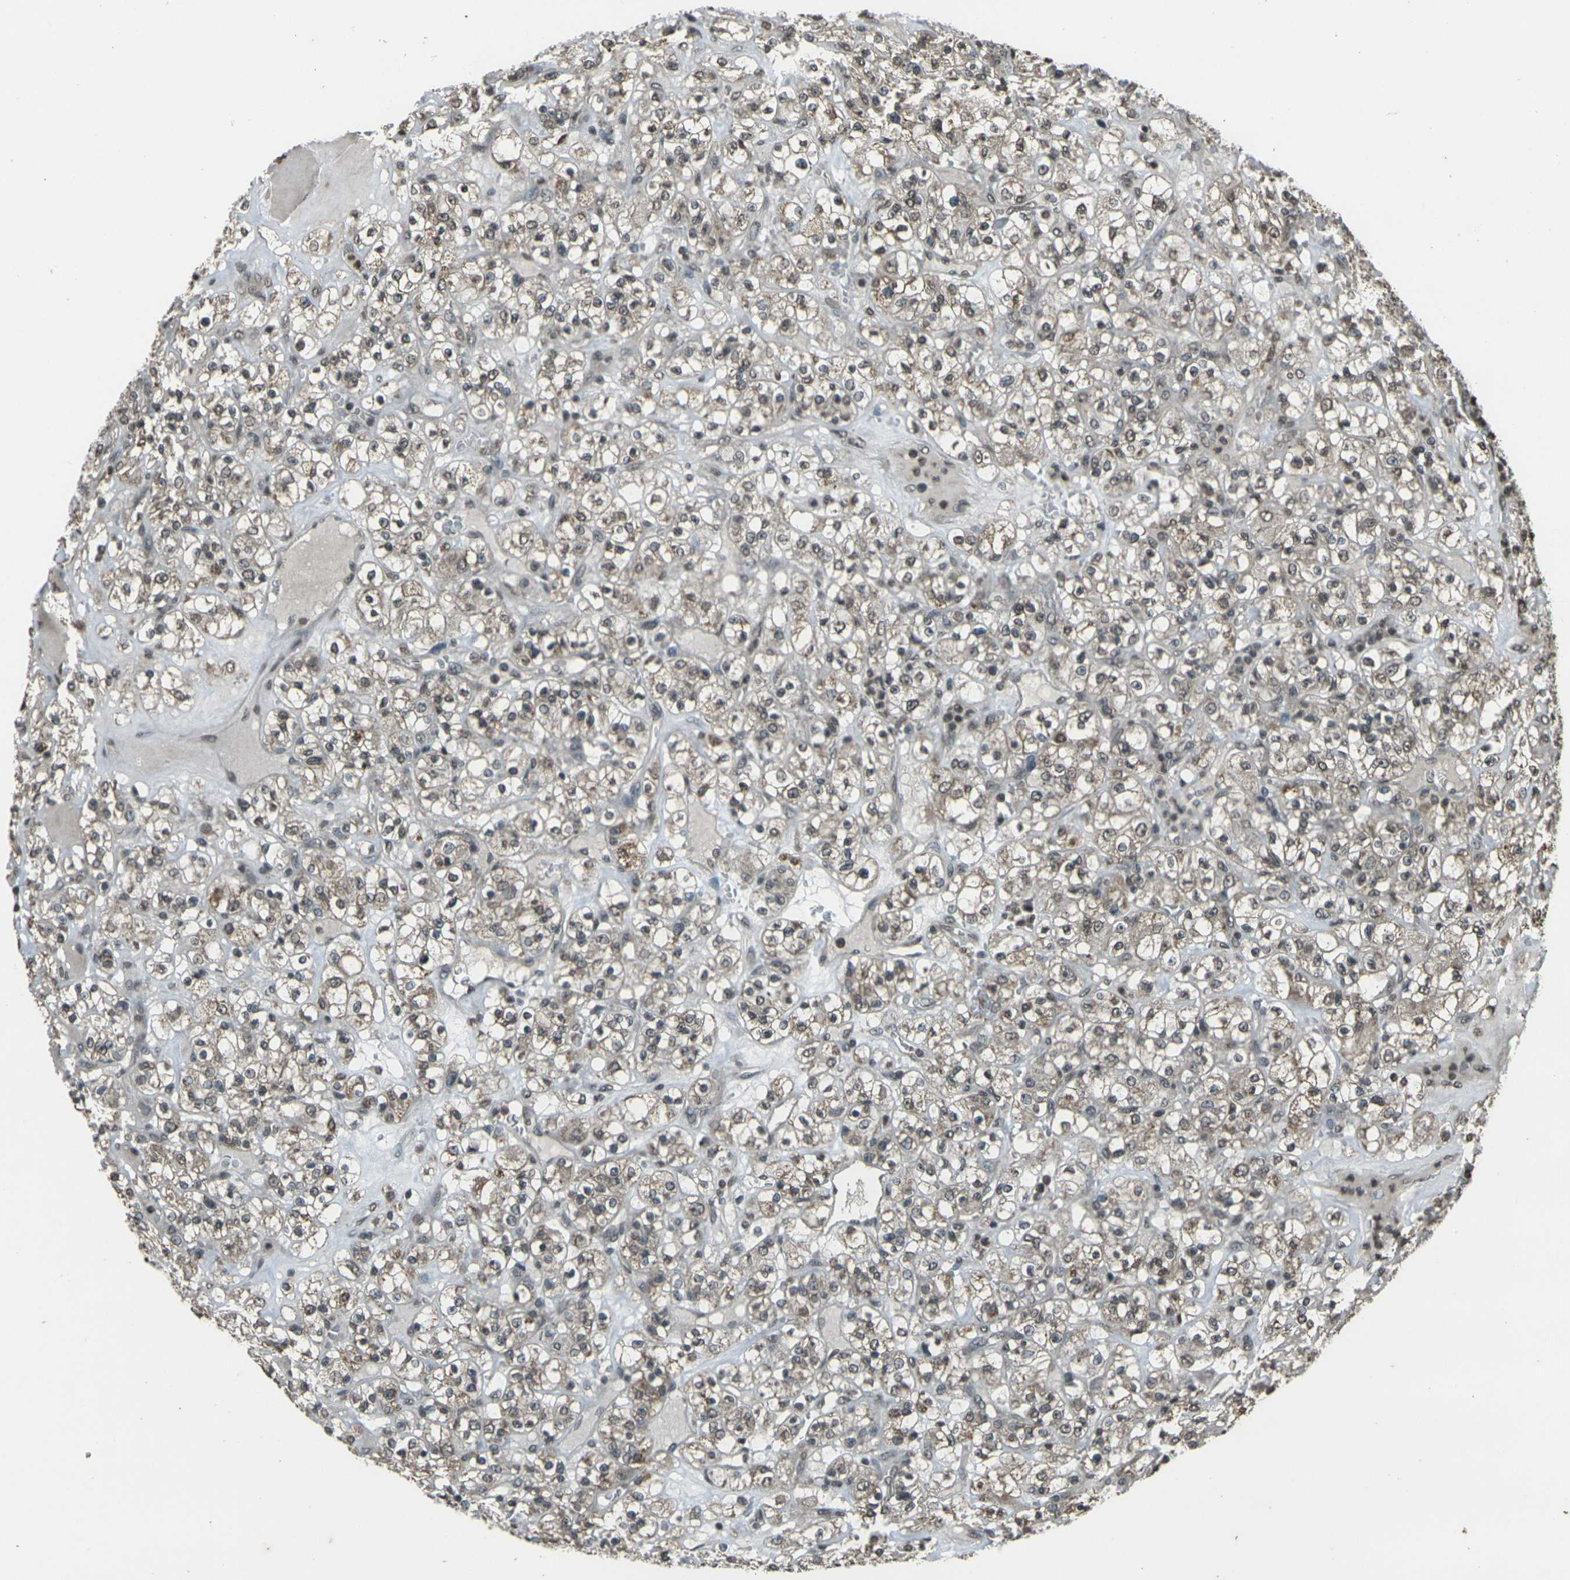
{"staining": {"intensity": "weak", "quantity": ">75%", "location": "cytoplasmic/membranous,nuclear"}, "tissue": "renal cancer", "cell_type": "Tumor cells", "image_type": "cancer", "snomed": [{"axis": "morphology", "description": "Normal tissue, NOS"}, {"axis": "morphology", "description": "Adenocarcinoma, NOS"}, {"axis": "topography", "description": "Kidney"}], "caption": "Weak cytoplasmic/membranous and nuclear protein expression is identified in approximately >75% of tumor cells in renal cancer. The staining was performed using DAB (3,3'-diaminobenzidine), with brown indicating positive protein expression. Nuclei are stained blue with hematoxylin.", "gene": "PRPF8", "patient": {"sex": "female", "age": 72}}